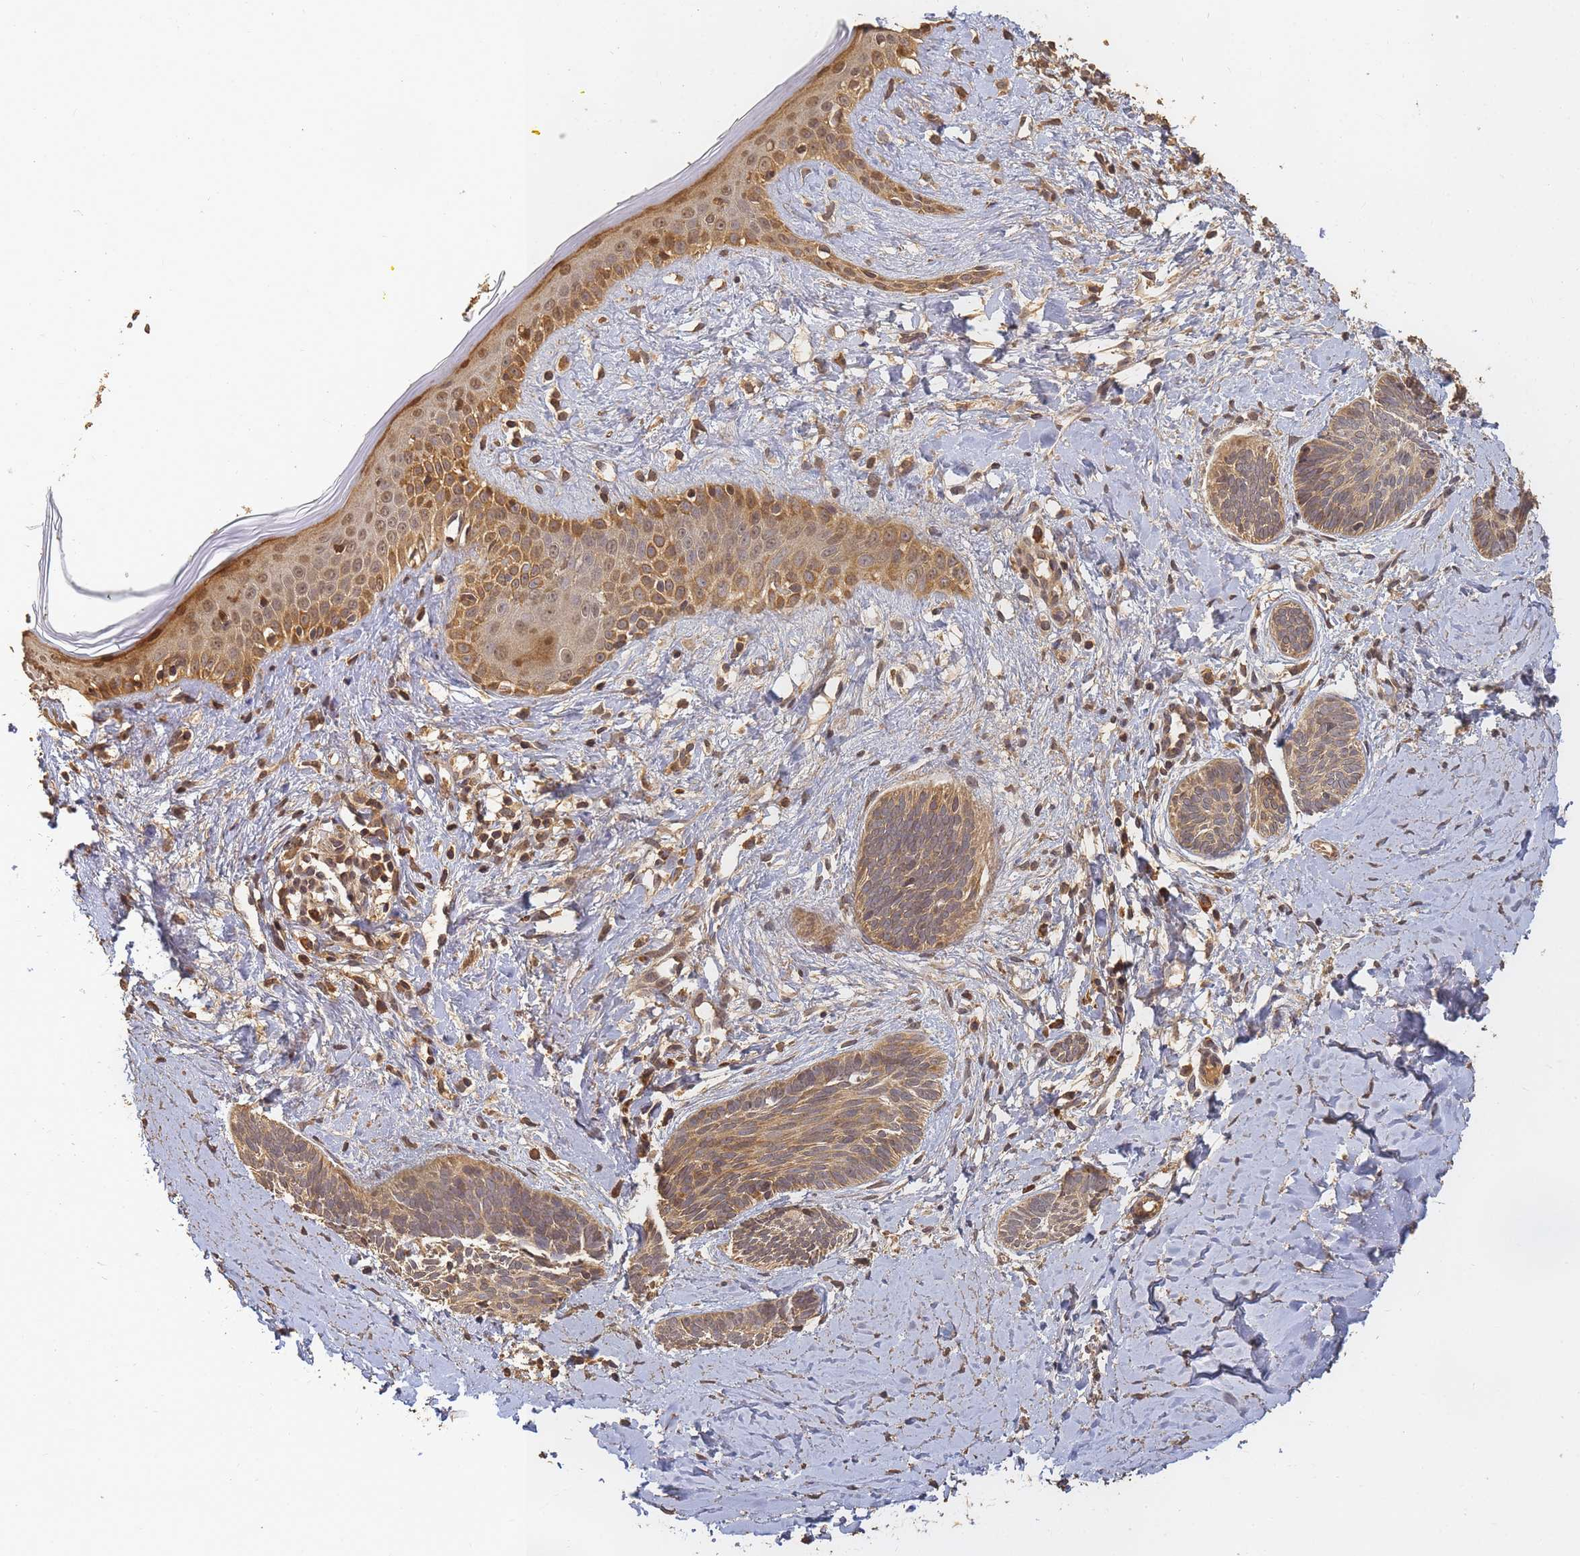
{"staining": {"intensity": "weak", "quantity": ">75%", "location": "cytoplasmic/membranous"}, "tissue": "skin cancer", "cell_type": "Tumor cells", "image_type": "cancer", "snomed": [{"axis": "morphology", "description": "Basal cell carcinoma"}, {"axis": "topography", "description": "Skin"}], "caption": "Basal cell carcinoma (skin) was stained to show a protein in brown. There is low levels of weak cytoplasmic/membranous expression in about >75% of tumor cells. (brown staining indicates protein expression, while blue staining denotes nuclei).", "gene": "ALKBH1", "patient": {"sex": "female", "age": 81}}